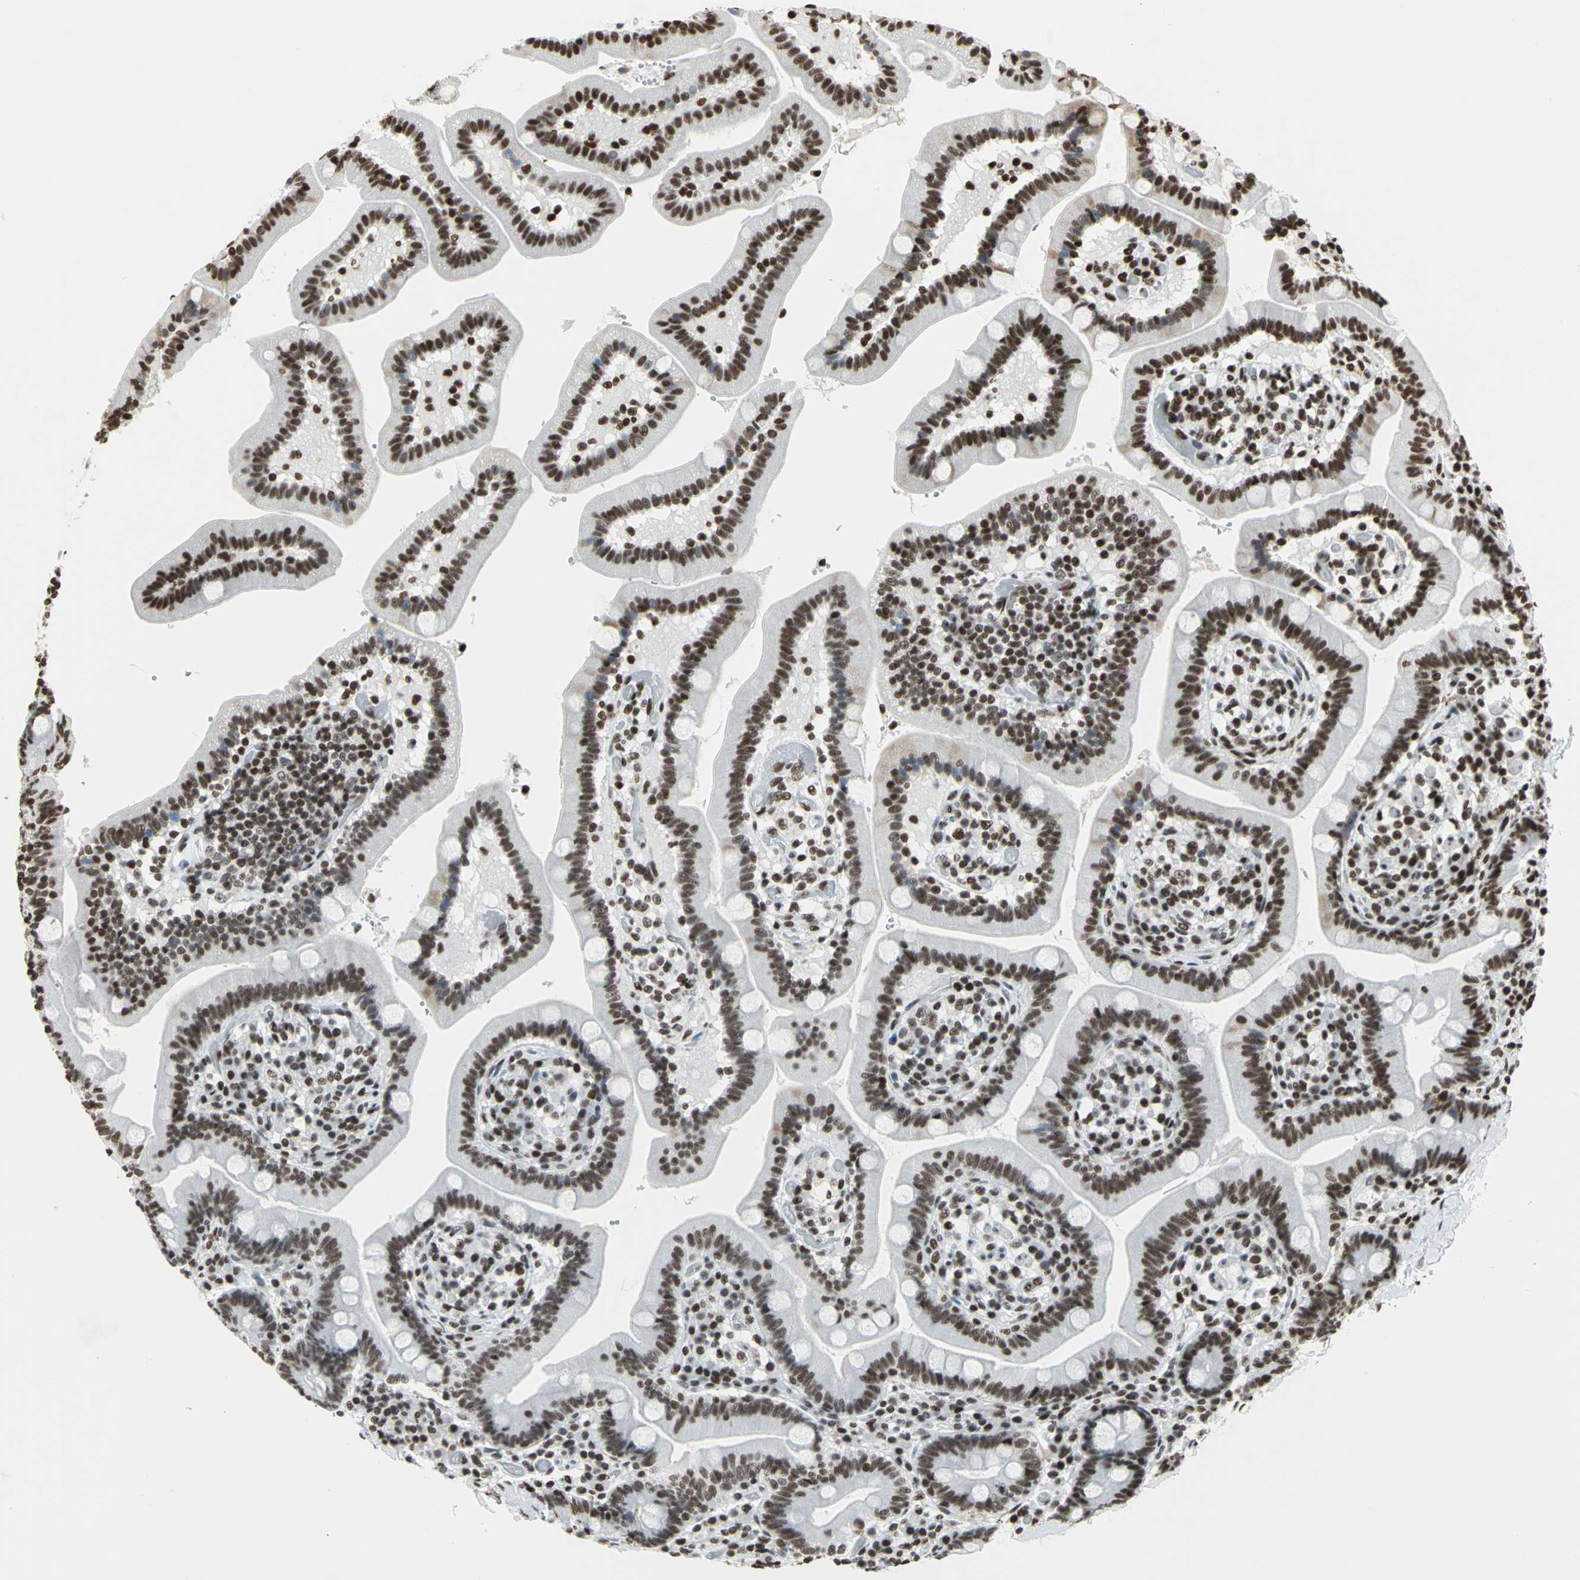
{"staining": {"intensity": "strong", "quantity": ">75%", "location": "nuclear"}, "tissue": "duodenum", "cell_type": "Glandular cells", "image_type": "normal", "snomed": [{"axis": "morphology", "description": "Normal tissue, NOS"}, {"axis": "topography", "description": "Duodenum"}], "caption": "A high-resolution photomicrograph shows immunohistochemistry (IHC) staining of normal duodenum, which shows strong nuclear positivity in about >75% of glandular cells.", "gene": "HMGB1", "patient": {"sex": "male", "age": 66}}